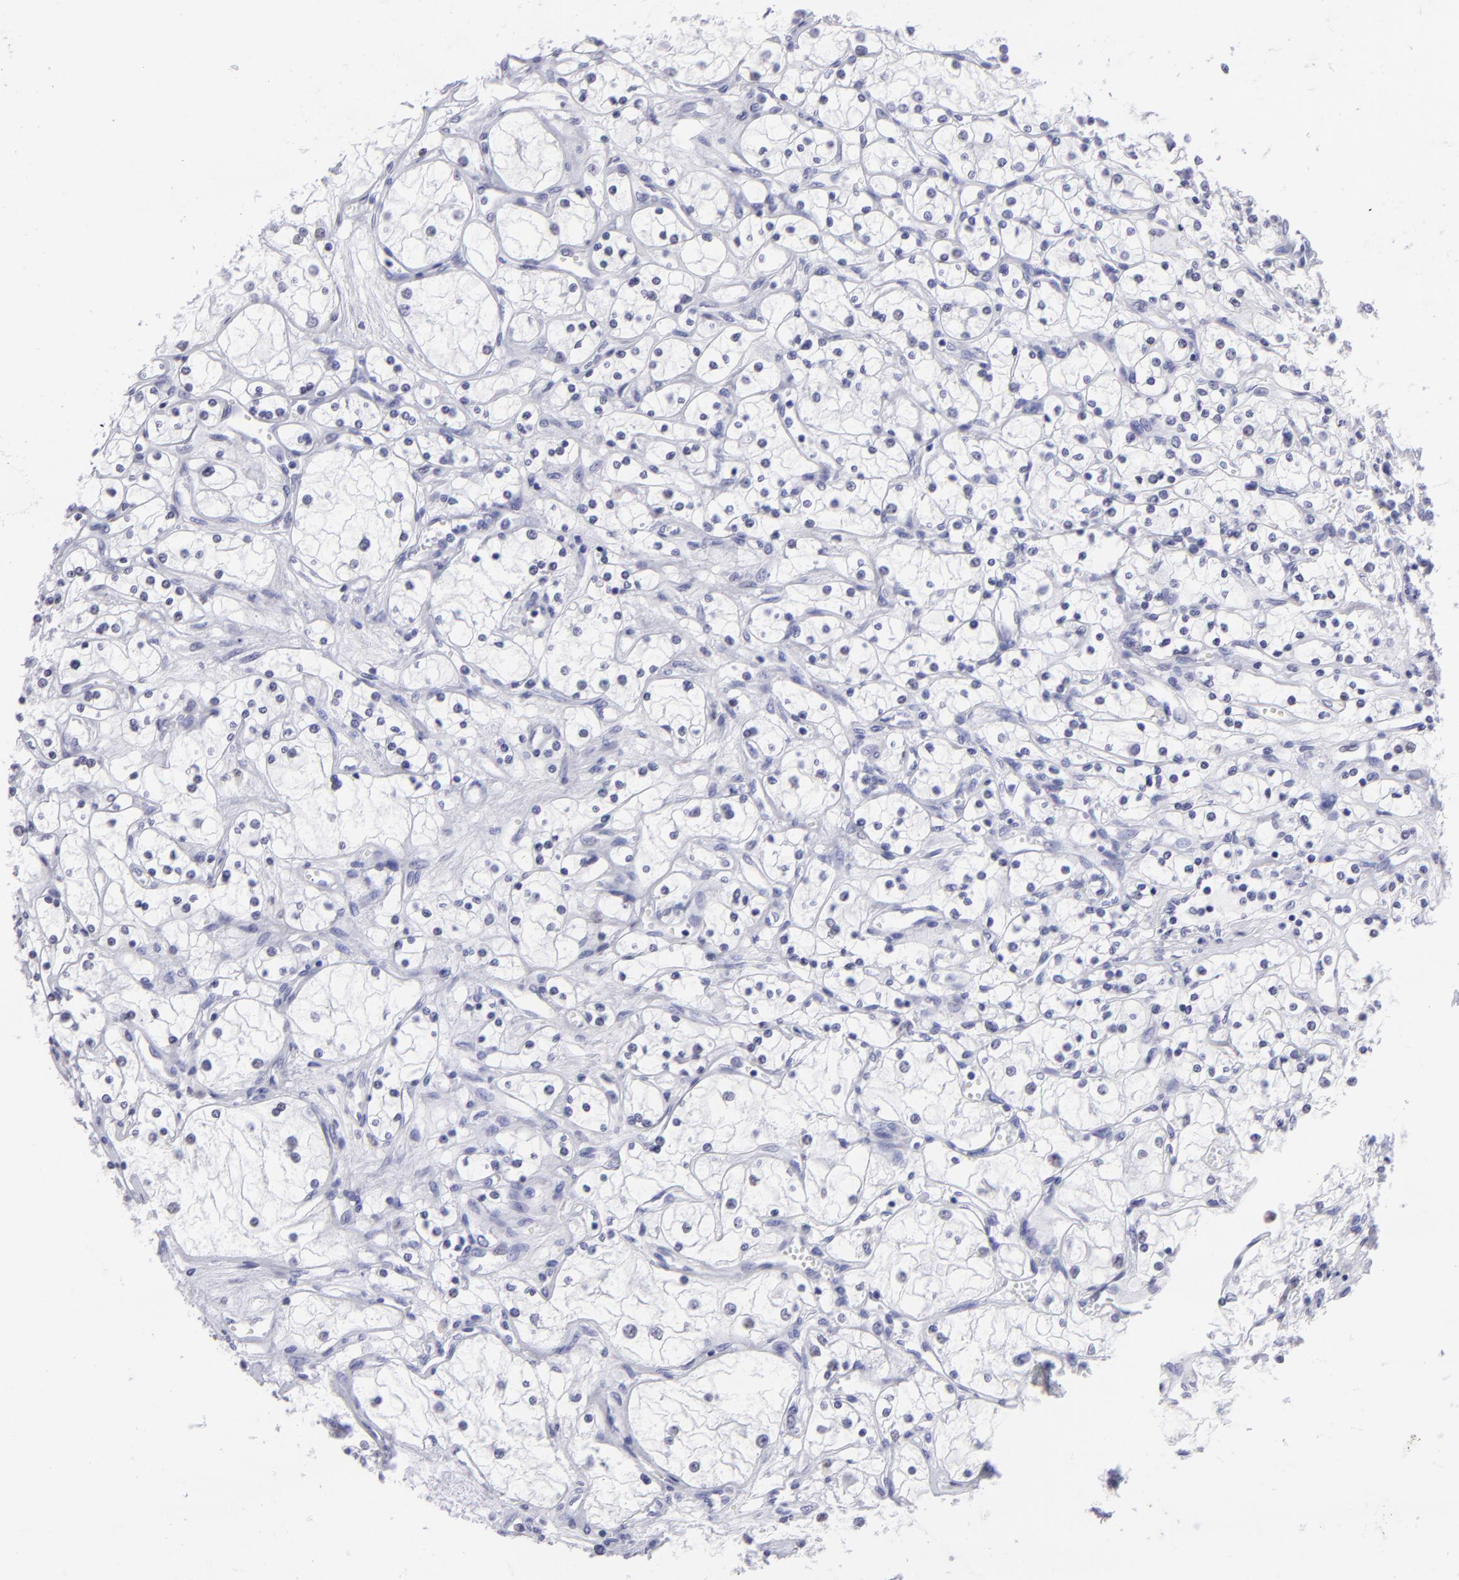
{"staining": {"intensity": "negative", "quantity": "none", "location": "none"}, "tissue": "renal cancer", "cell_type": "Tumor cells", "image_type": "cancer", "snomed": [{"axis": "morphology", "description": "Adenocarcinoma, NOS"}, {"axis": "topography", "description": "Kidney"}], "caption": "DAB (3,3'-diaminobenzidine) immunohistochemical staining of renal adenocarcinoma displays no significant staining in tumor cells.", "gene": "MITF", "patient": {"sex": "male", "age": 61}}